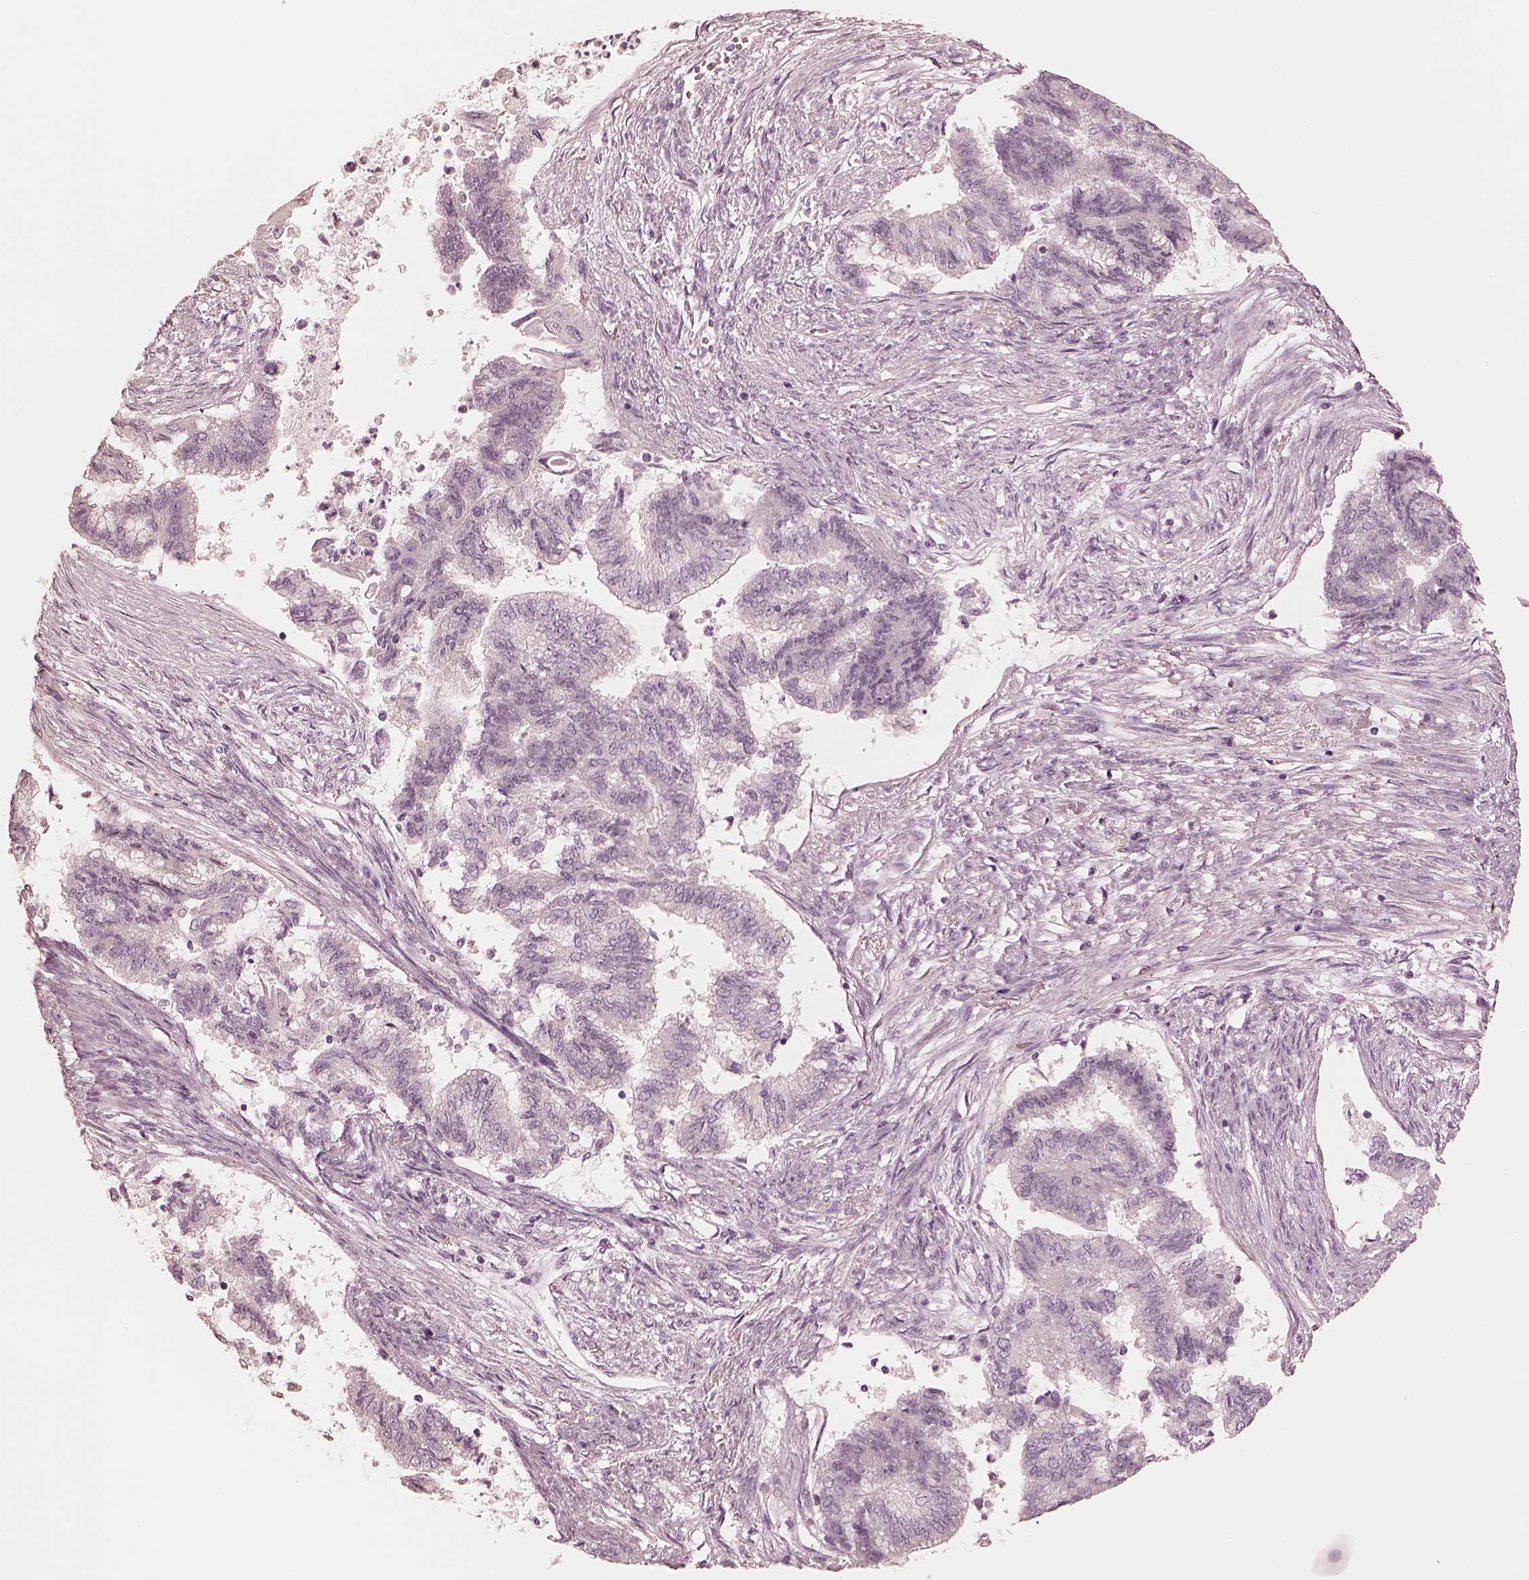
{"staining": {"intensity": "negative", "quantity": "none", "location": "none"}, "tissue": "endometrial cancer", "cell_type": "Tumor cells", "image_type": "cancer", "snomed": [{"axis": "morphology", "description": "Adenocarcinoma, NOS"}, {"axis": "topography", "description": "Endometrium"}], "caption": "Micrograph shows no significant protein staining in tumor cells of adenocarcinoma (endometrial).", "gene": "CALR3", "patient": {"sex": "female", "age": 65}}